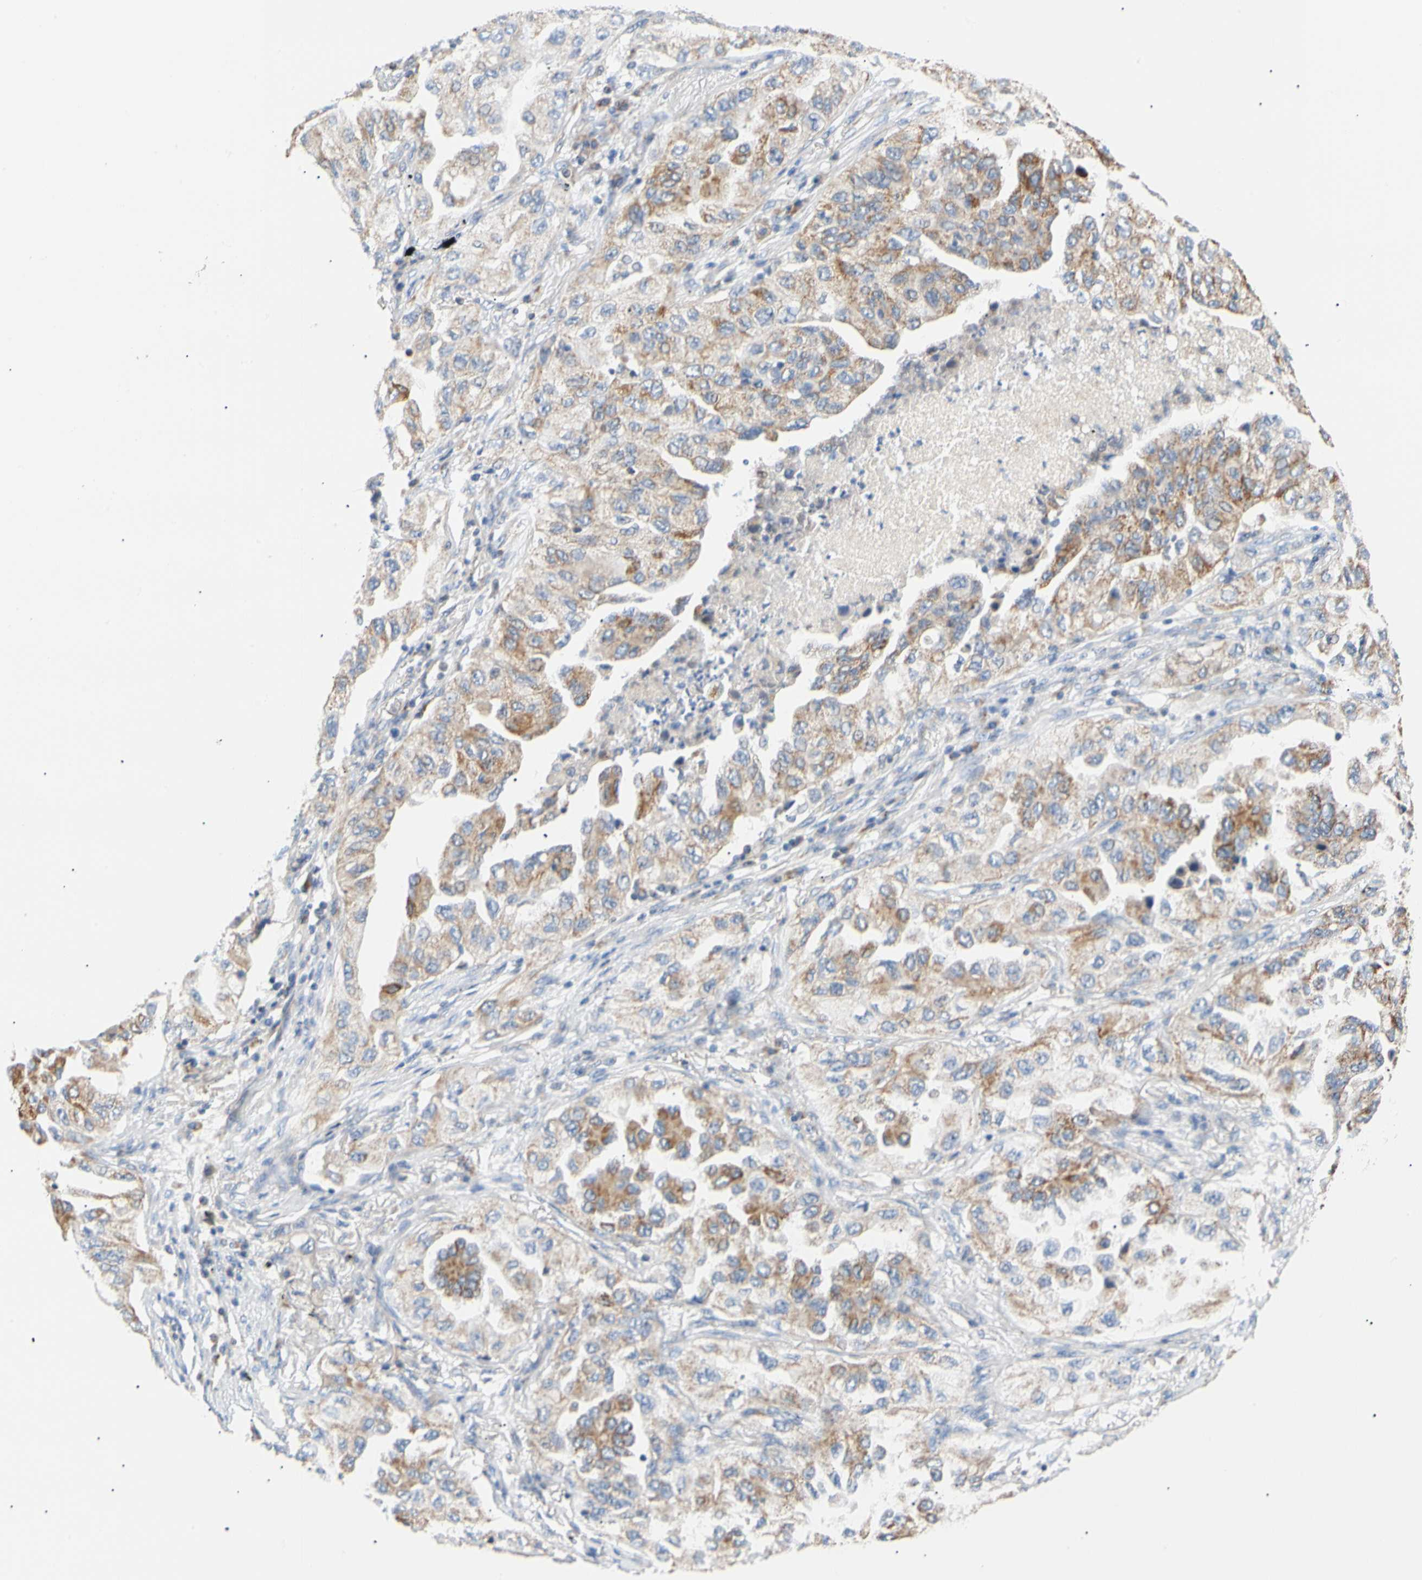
{"staining": {"intensity": "moderate", "quantity": ">75%", "location": "cytoplasmic/membranous"}, "tissue": "lung cancer", "cell_type": "Tumor cells", "image_type": "cancer", "snomed": [{"axis": "morphology", "description": "Adenocarcinoma, NOS"}, {"axis": "topography", "description": "Lung"}], "caption": "This image displays immunohistochemistry staining of lung cancer (adenocarcinoma), with medium moderate cytoplasmic/membranous staining in about >75% of tumor cells.", "gene": "ACAT1", "patient": {"sex": "female", "age": 65}}